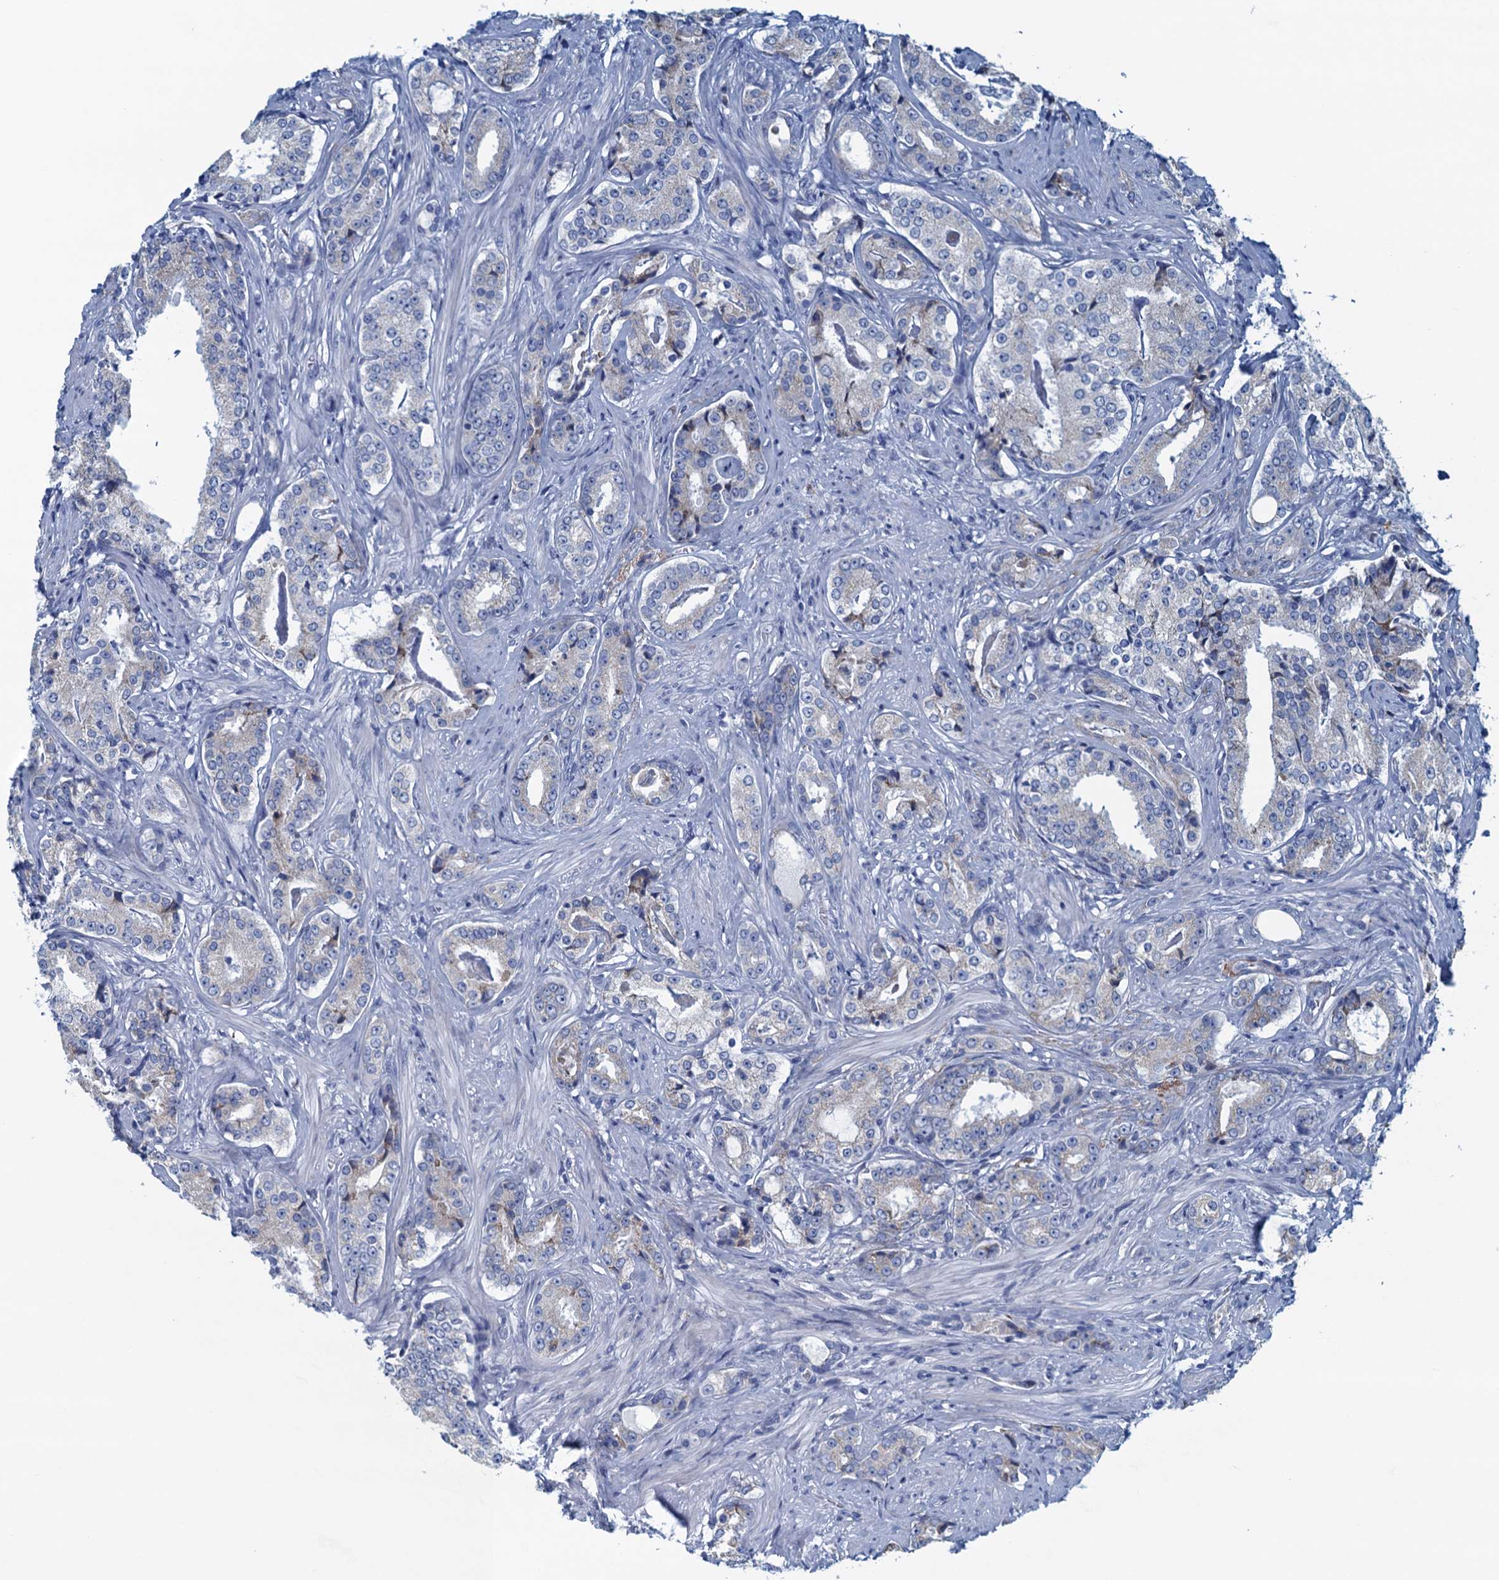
{"staining": {"intensity": "negative", "quantity": "none", "location": "none"}, "tissue": "prostate cancer", "cell_type": "Tumor cells", "image_type": "cancer", "snomed": [{"axis": "morphology", "description": "Adenocarcinoma, High grade"}, {"axis": "topography", "description": "Prostate"}], "caption": "Tumor cells show no significant protein staining in adenocarcinoma (high-grade) (prostate).", "gene": "C10orf88", "patient": {"sex": "male", "age": 58}}